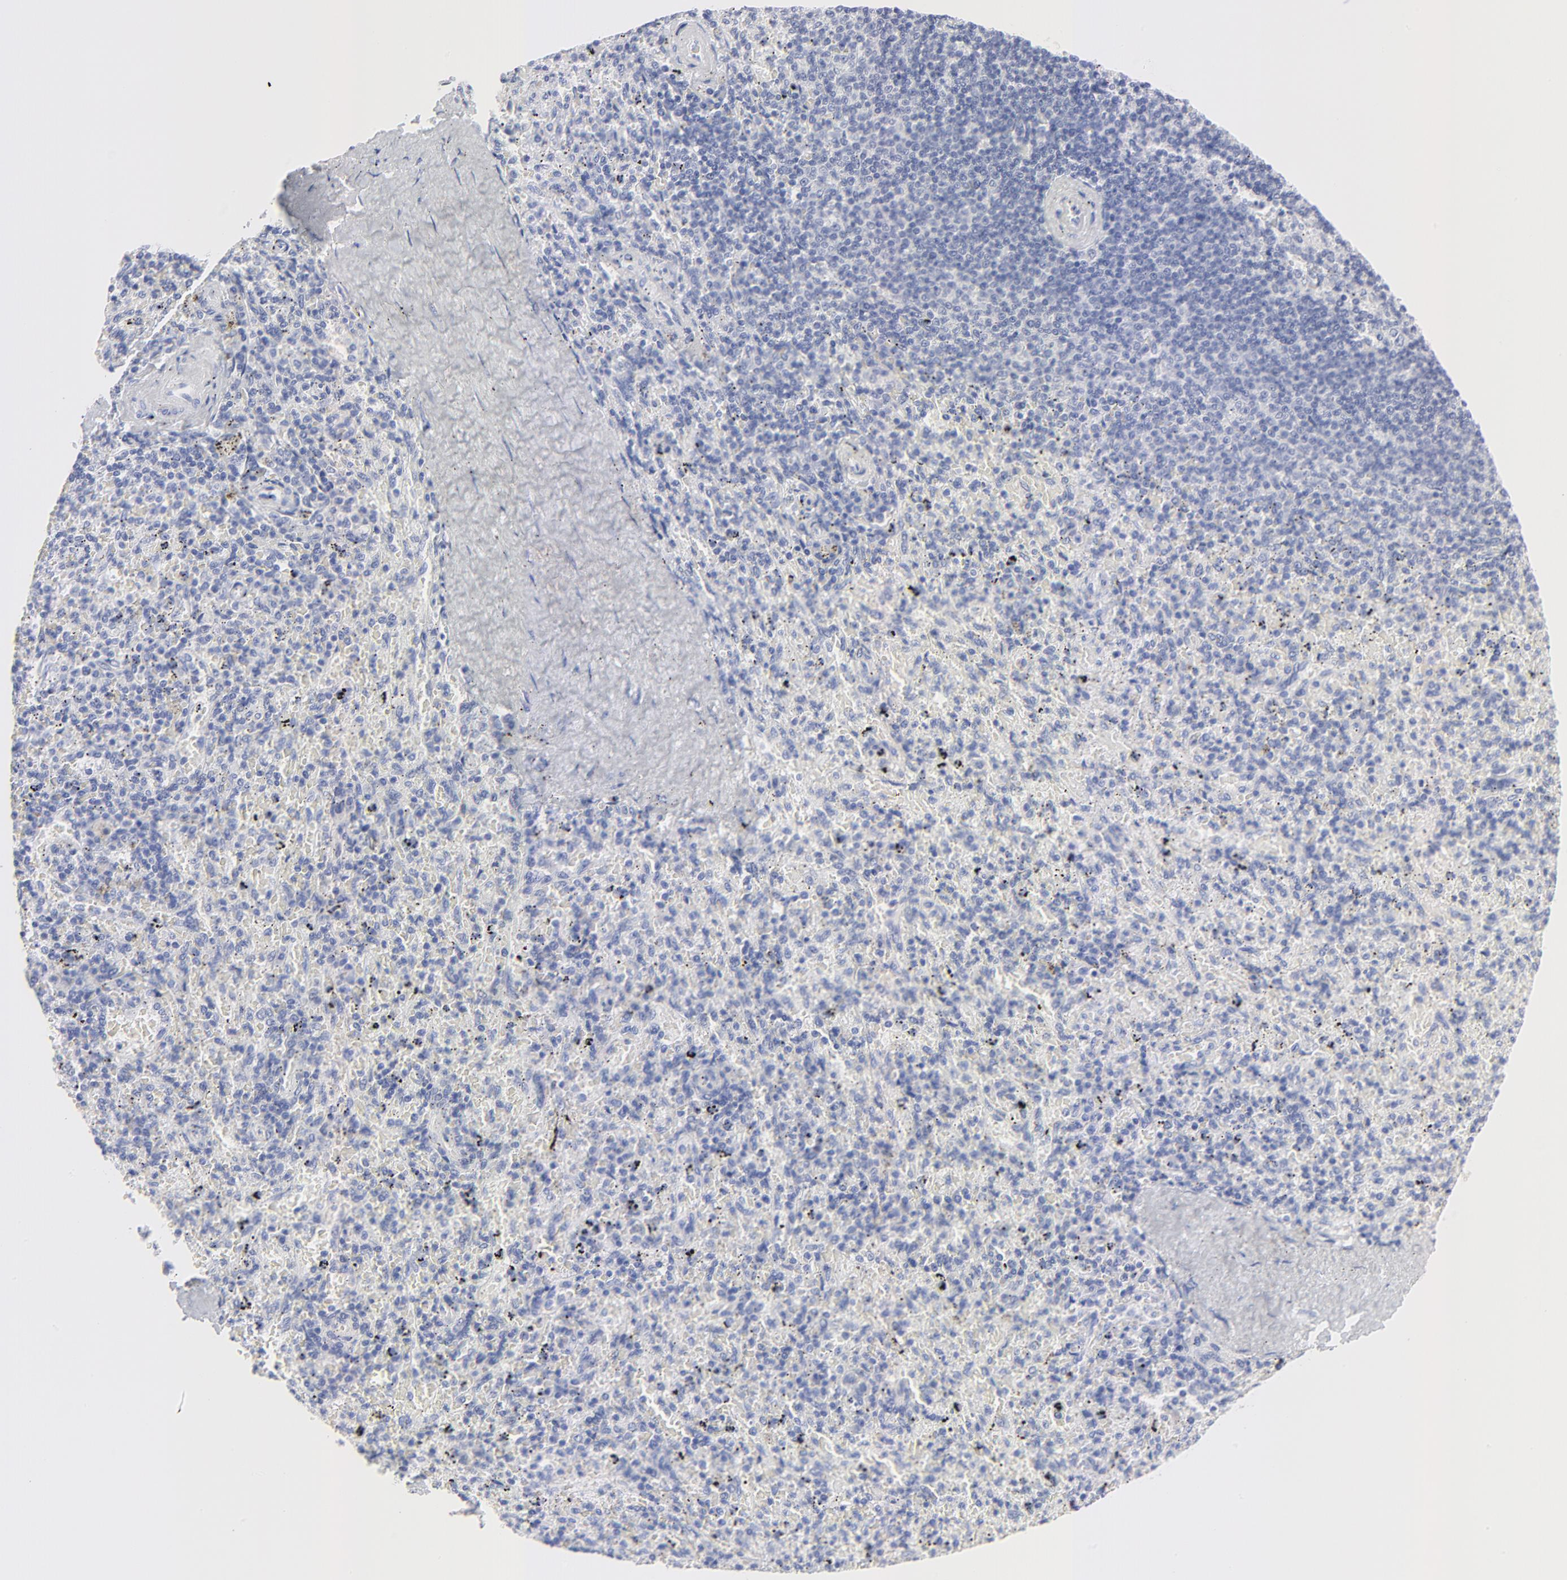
{"staining": {"intensity": "negative", "quantity": "none", "location": "none"}, "tissue": "spleen", "cell_type": "Cells in red pulp", "image_type": "normal", "snomed": [{"axis": "morphology", "description": "Normal tissue, NOS"}, {"axis": "topography", "description": "Spleen"}], "caption": "Photomicrograph shows no protein expression in cells in red pulp of benign spleen.", "gene": "PSD3", "patient": {"sex": "female", "age": 43}}